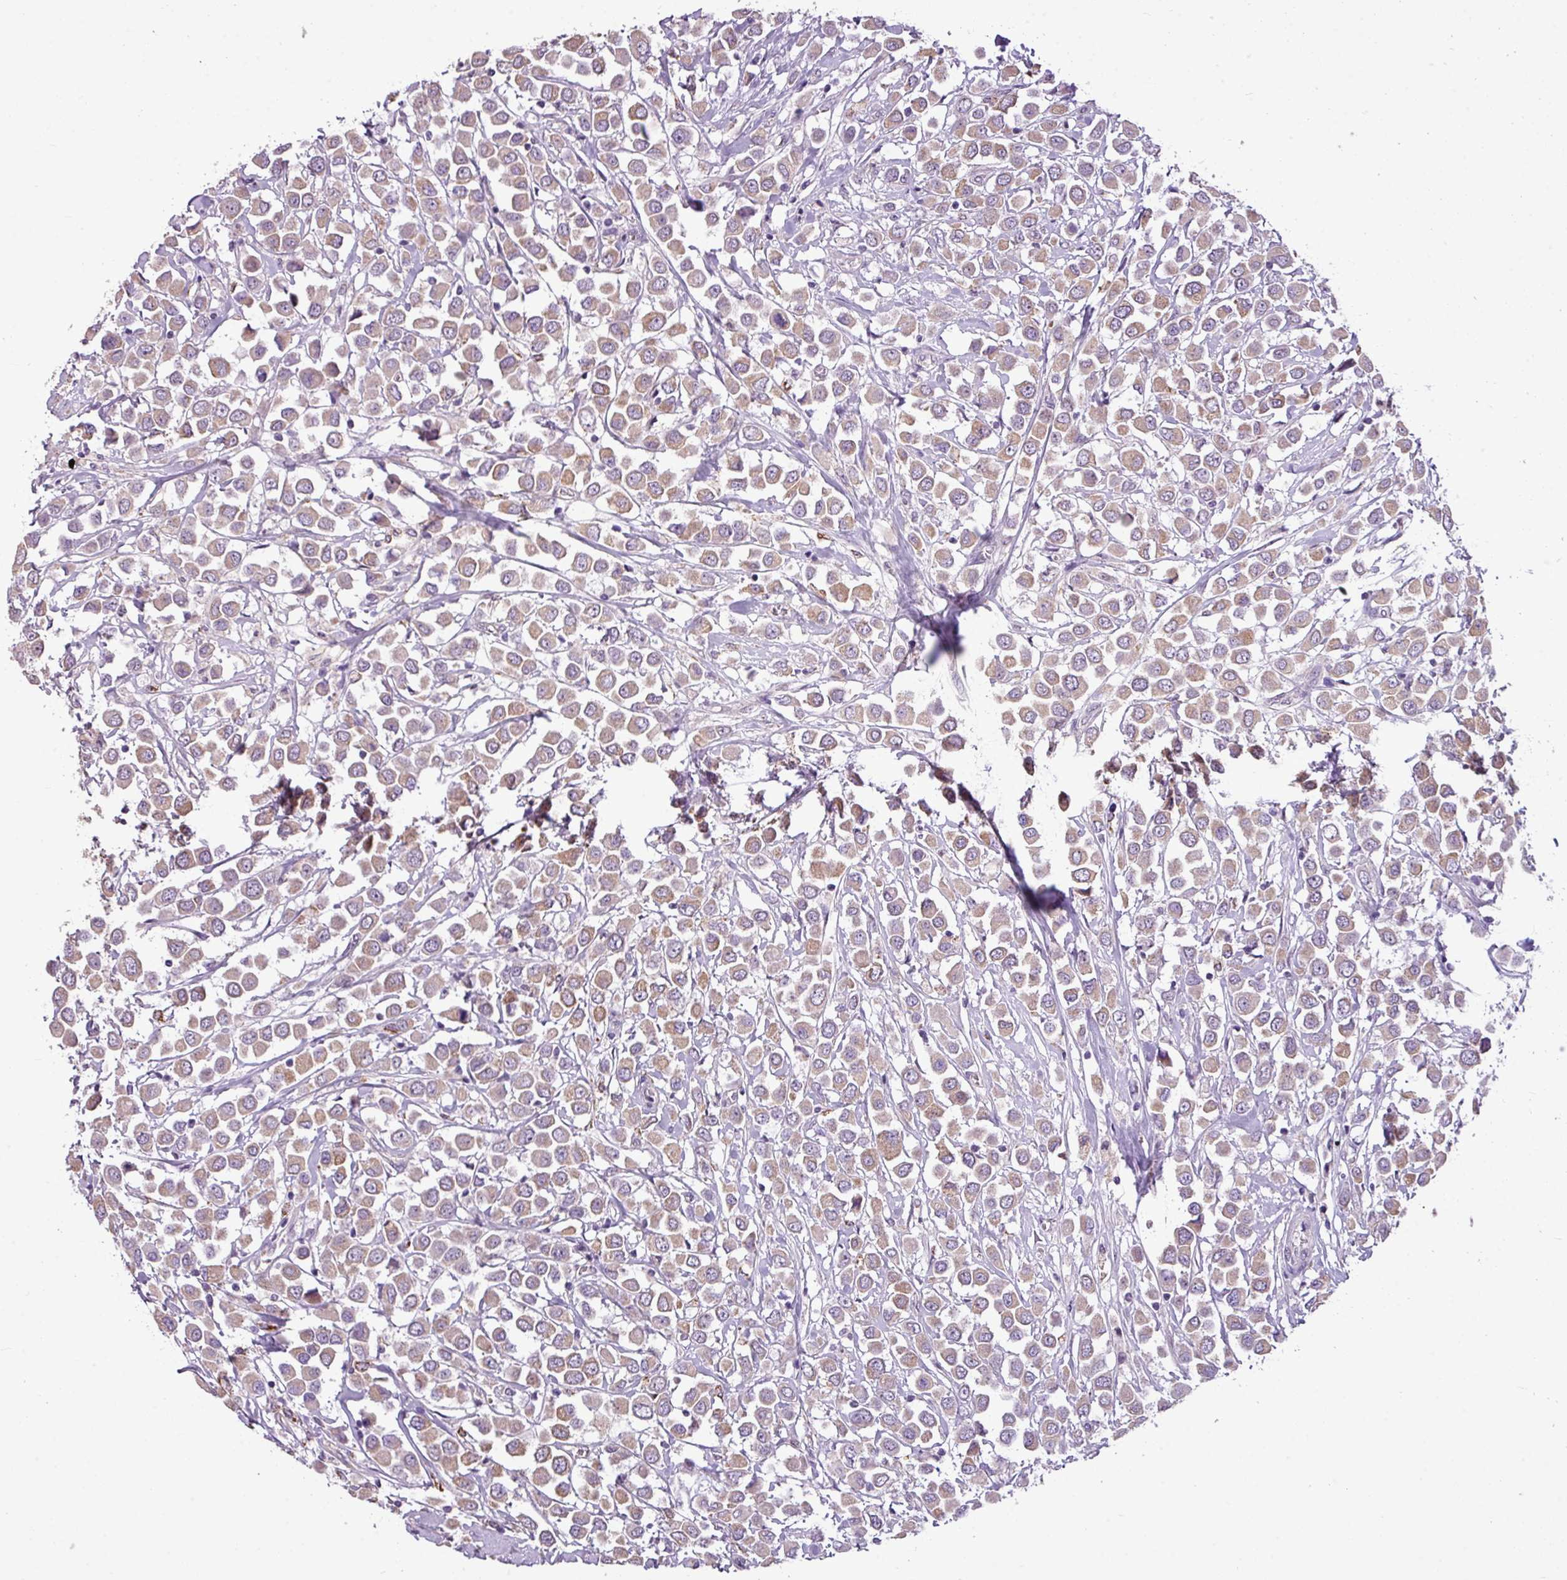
{"staining": {"intensity": "moderate", "quantity": ">75%", "location": "cytoplasmic/membranous"}, "tissue": "breast cancer", "cell_type": "Tumor cells", "image_type": "cancer", "snomed": [{"axis": "morphology", "description": "Duct carcinoma"}, {"axis": "topography", "description": "Breast"}], "caption": "This photomicrograph demonstrates breast intraductal carcinoma stained with immunohistochemistry (IHC) to label a protein in brown. The cytoplasmic/membranous of tumor cells show moderate positivity for the protein. Nuclei are counter-stained blue.", "gene": "ALDH2", "patient": {"sex": "female", "age": 61}}